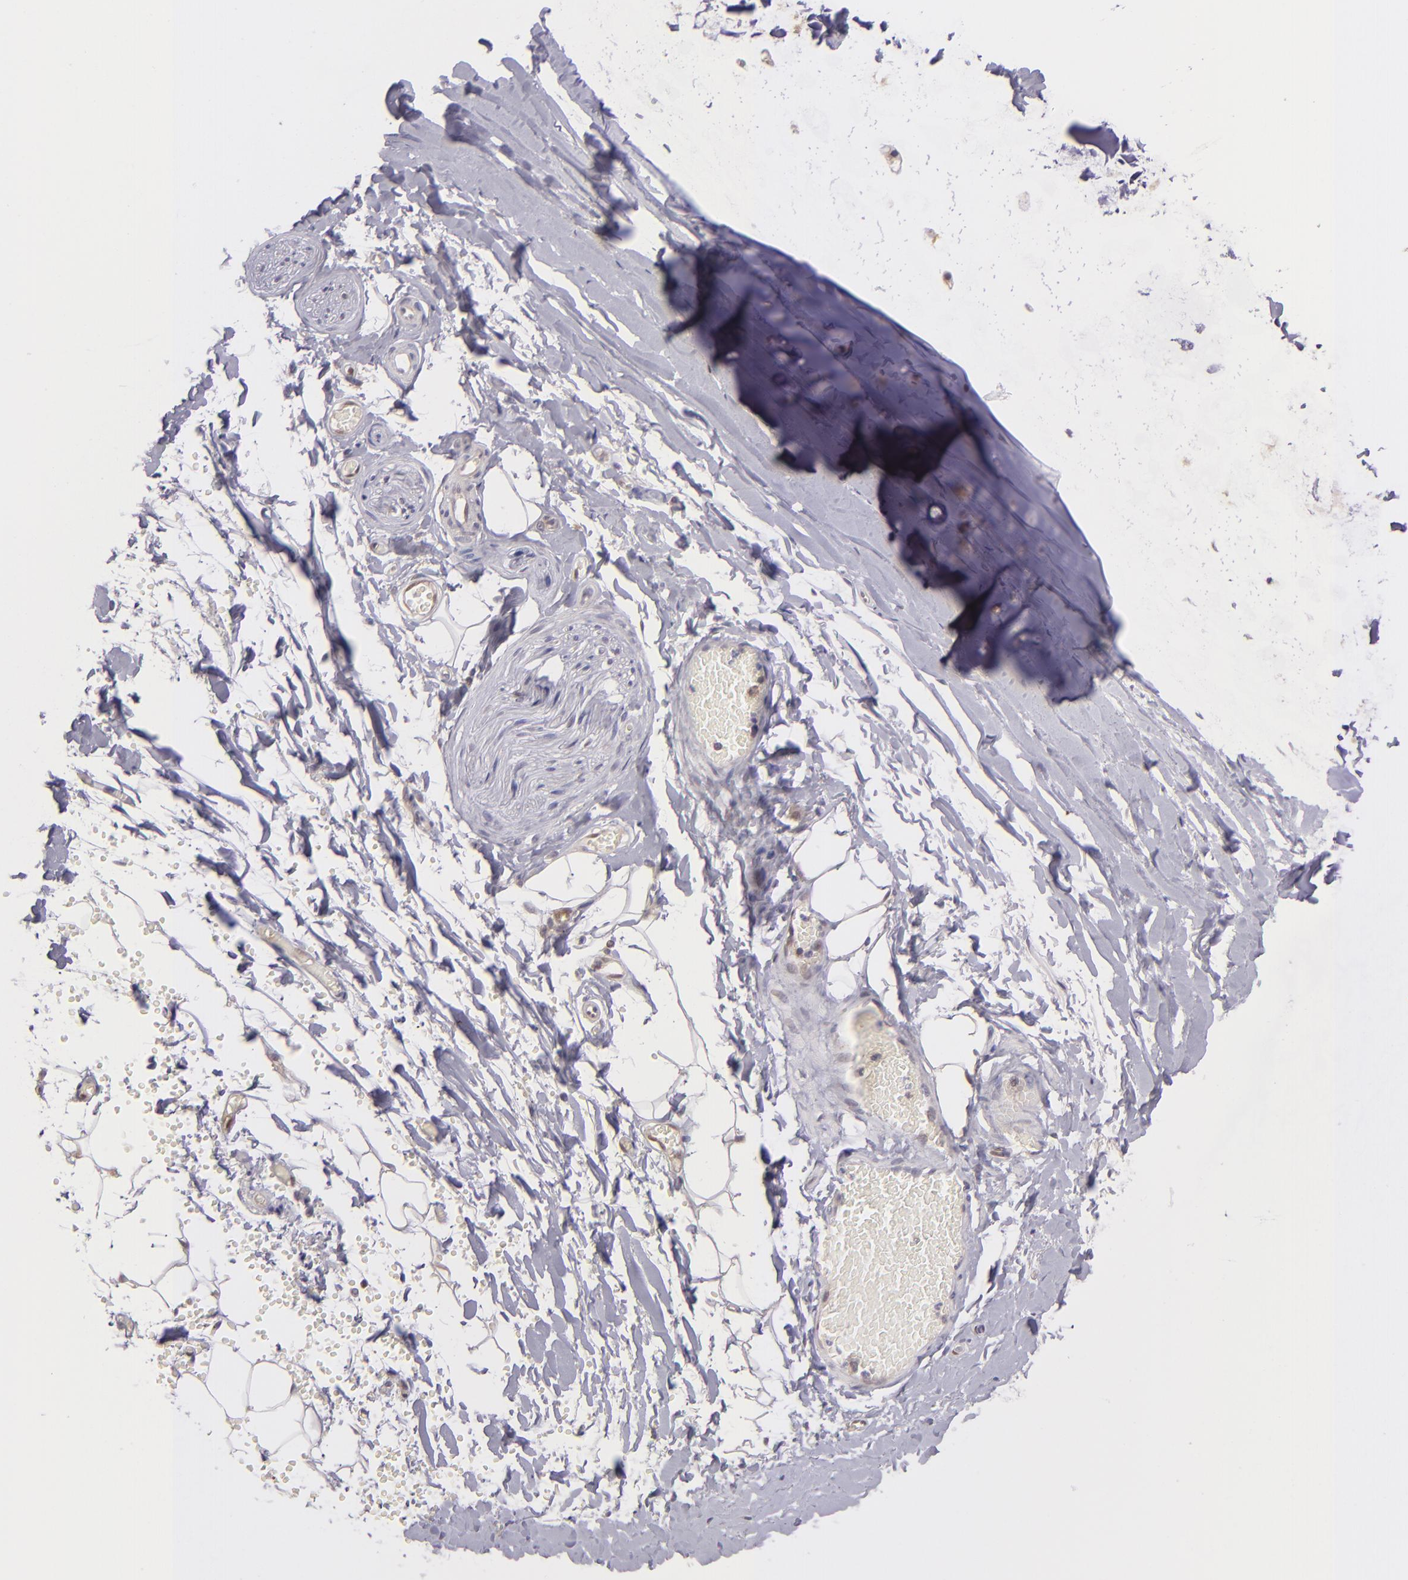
{"staining": {"intensity": "negative", "quantity": "none", "location": "none"}, "tissue": "adipose tissue", "cell_type": "Adipocytes", "image_type": "normal", "snomed": [{"axis": "morphology", "description": "Normal tissue, NOS"}, {"axis": "topography", "description": "Bronchus"}, {"axis": "topography", "description": "Lung"}], "caption": "Photomicrograph shows no protein positivity in adipocytes of benign adipose tissue.", "gene": "PTPN13", "patient": {"sex": "female", "age": 56}}